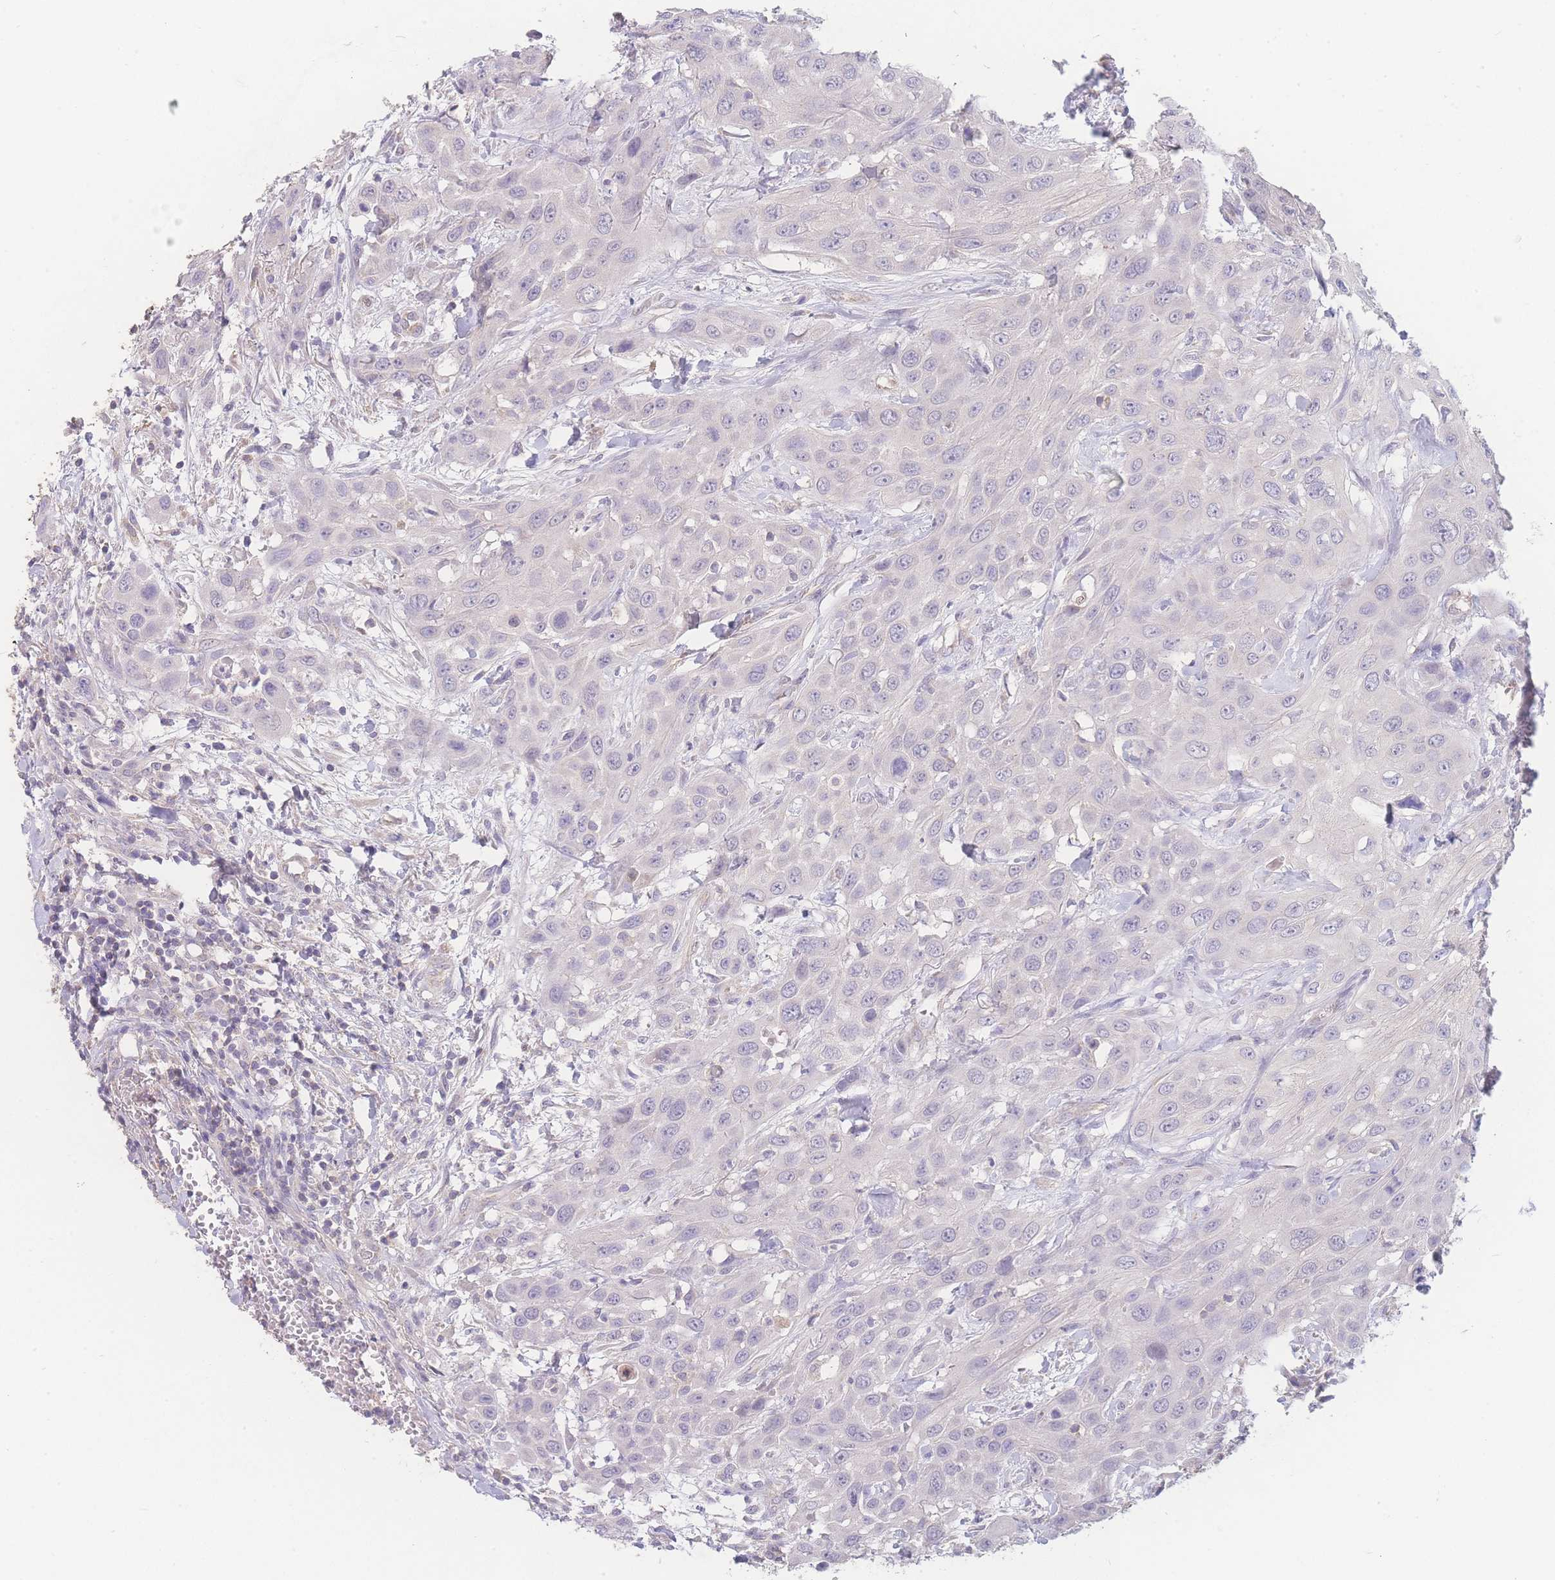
{"staining": {"intensity": "negative", "quantity": "none", "location": "none"}, "tissue": "head and neck cancer", "cell_type": "Tumor cells", "image_type": "cancer", "snomed": [{"axis": "morphology", "description": "Squamous cell carcinoma, NOS"}, {"axis": "topography", "description": "Head-Neck"}], "caption": "IHC image of squamous cell carcinoma (head and neck) stained for a protein (brown), which exhibits no expression in tumor cells. (Stains: DAB (3,3'-diaminobenzidine) IHC with hematoxylin counter stain, Microscopy: brightfield microscopy at high magnification).", "gene": "GIPR", "patient": {"sex": "male", "age": 81}}